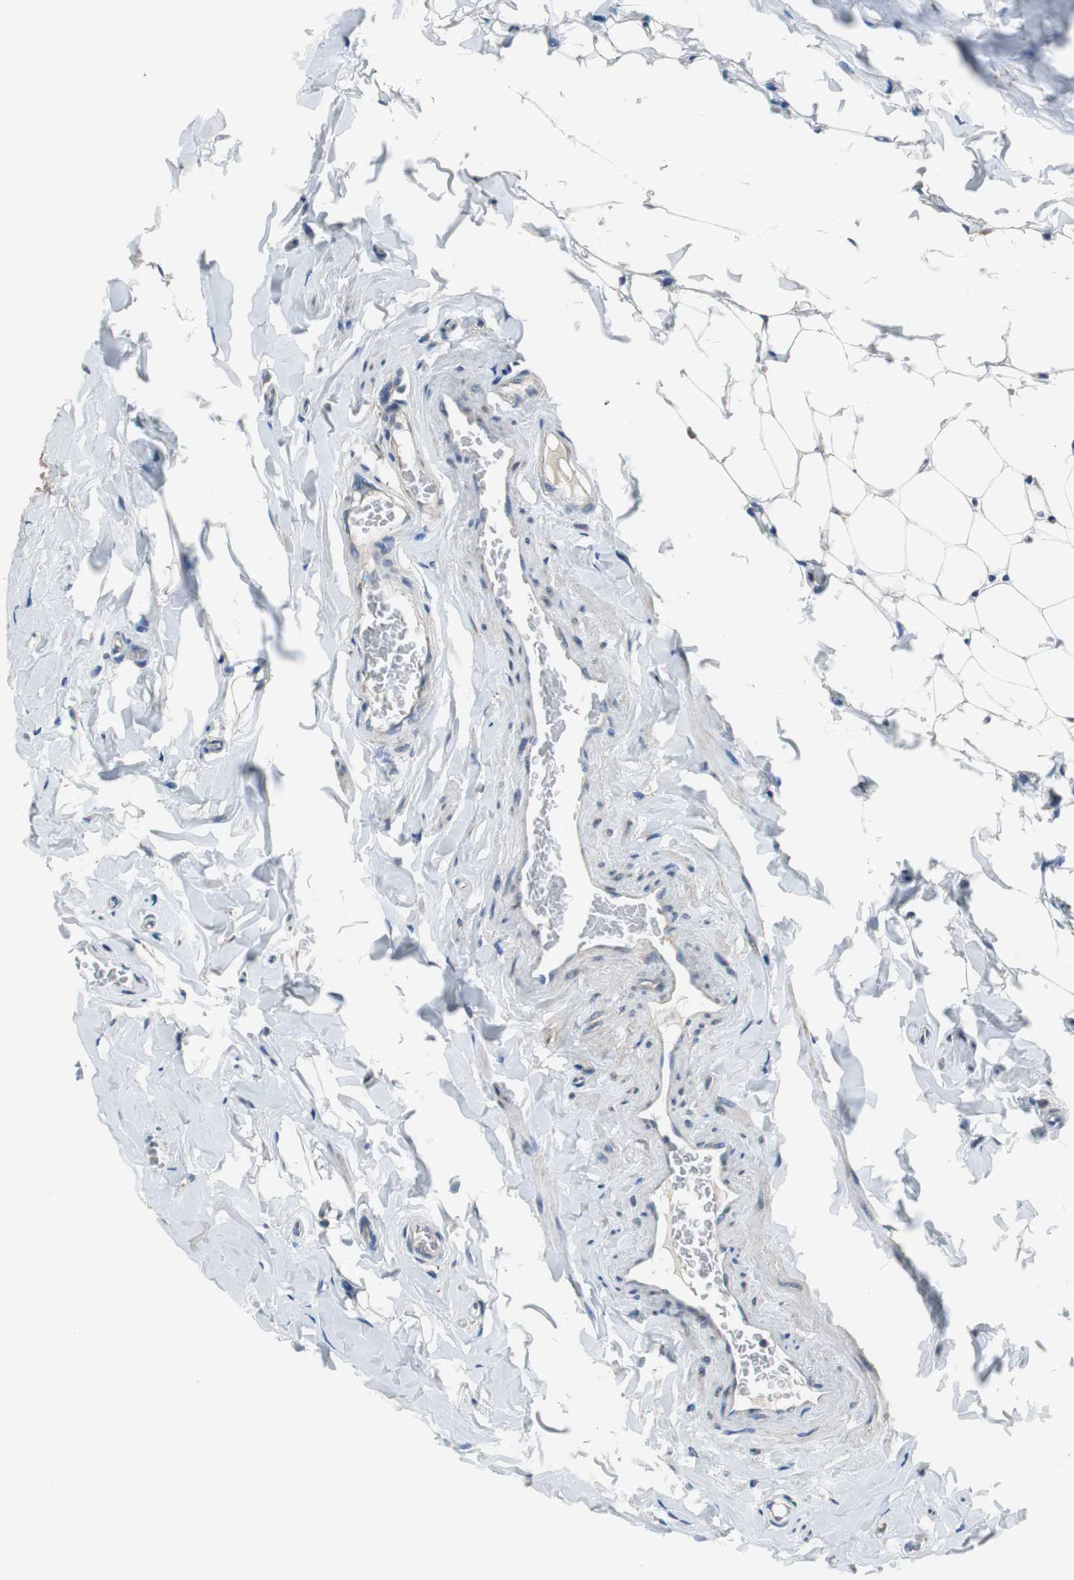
{"staining": {"intensity": "moderate", "quantity": ">75%", "location": "cytoplasmic/membranous"}, "tissue": "epididymis", "cell_type": "Glandular cells", "image_type": "normal", "snomed": [{"axis": "morphology", "description": "Normal tissue, NOS"}, {"axis": "topography", "description": "Epididymis"}], "caption": "Protein expression analysis of benign epididymis reveals moderate cytoplasmic/membranous expression in approximately >75% of glandular cells.", "gene": "CNOT3", "patient": {"sex": "male", "age": 26}}